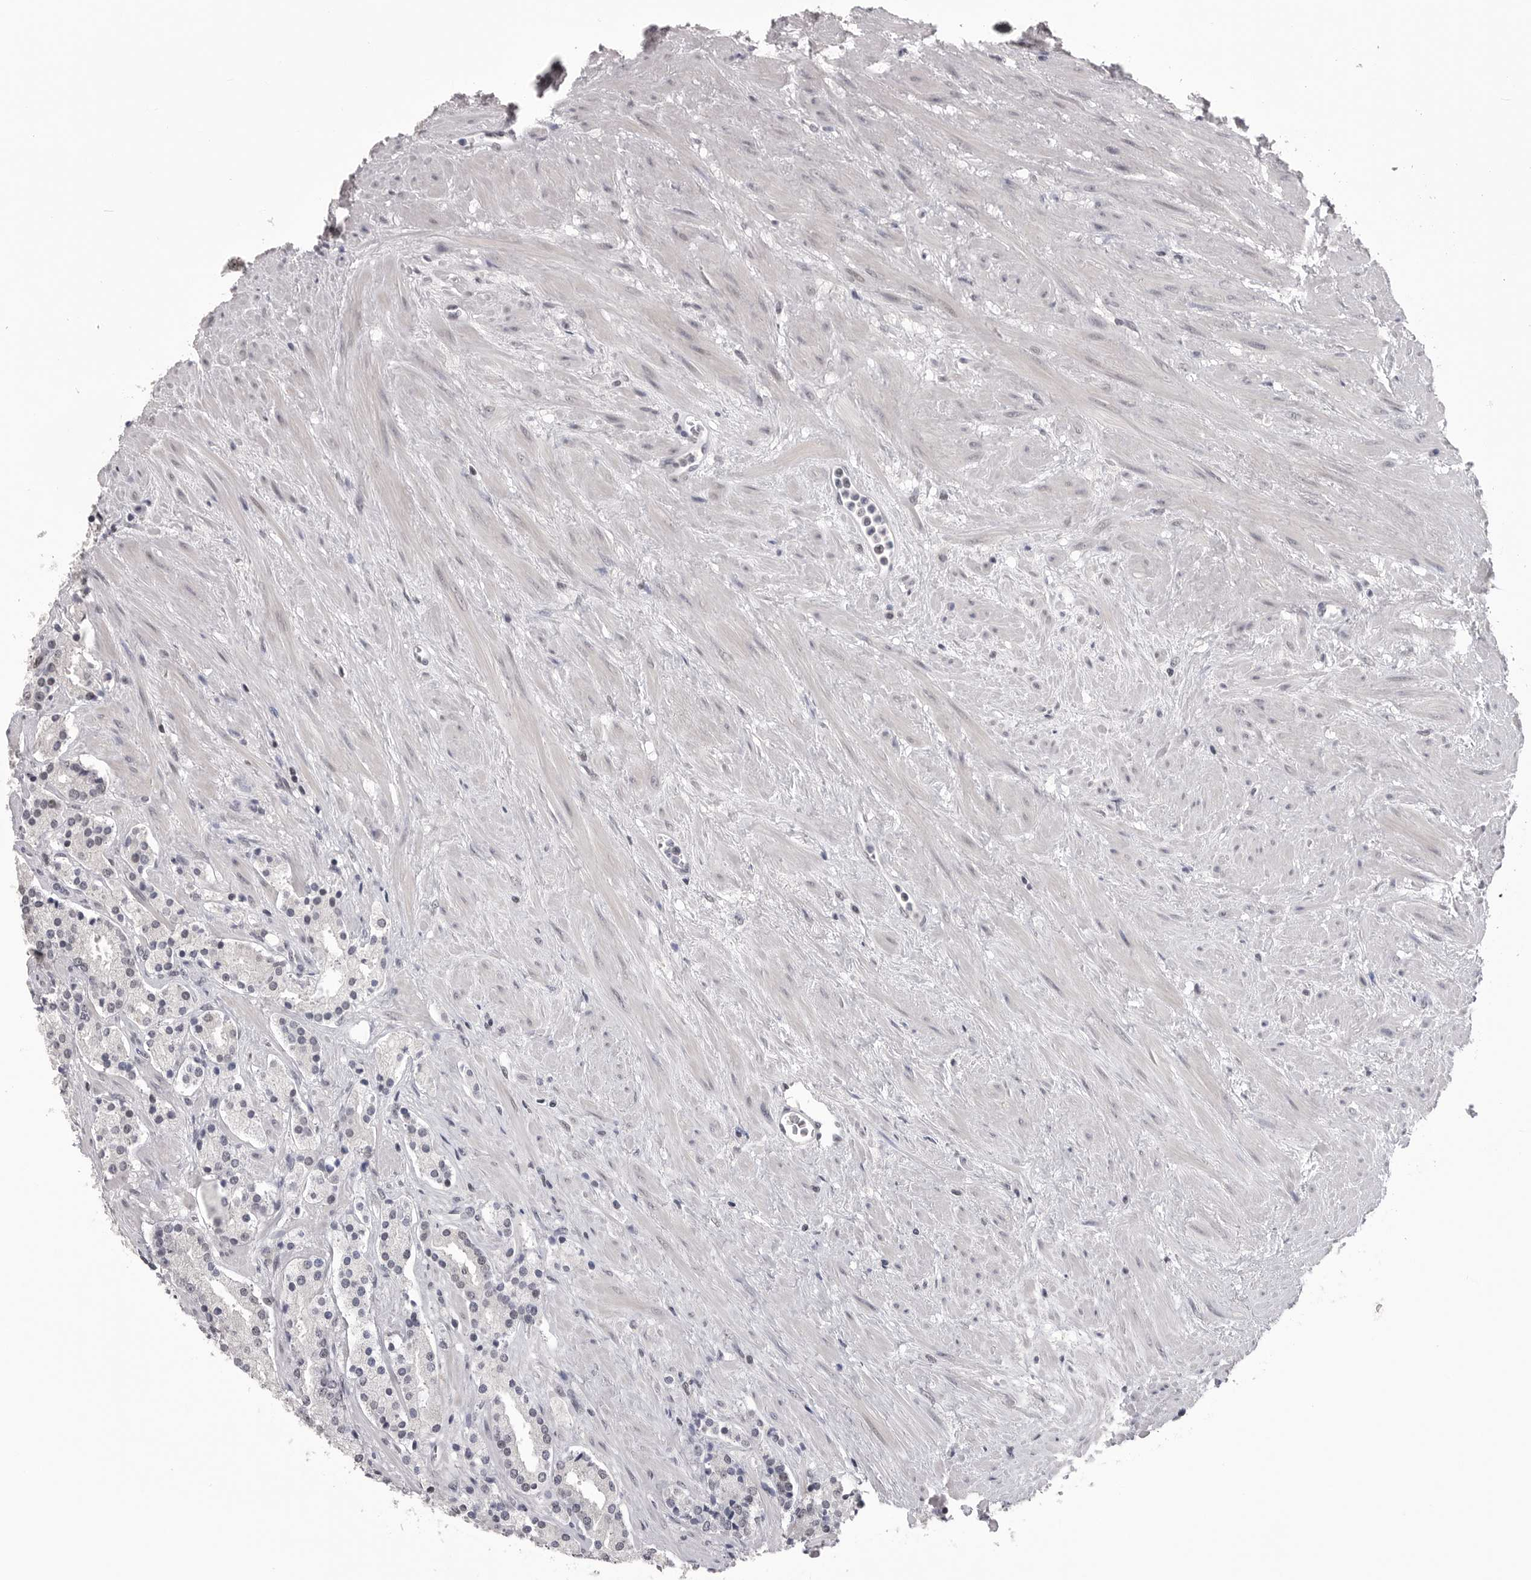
{"staining": {"intensity": "weak", "quantity": "<25%", "location": "nuclear"}, "tissue": "prostate cancer", "cell_type": "Tumor cells", "image_type": "cancer", "snomed": [{"axis": "morphology", "description": "Adenocarcinoma, High grade"}, {"axis": "topography", "description": "Prostate"}], "caption": "Immunohistochemical staining of human high-grade adenocarcinoma (prostate) reveals no significant expression in tumor cells. (Immunohistochemistry, brightfield microscopy, high magnification).", "gene": "DLG2", "patient": {"sex": "male", "age": 71}}